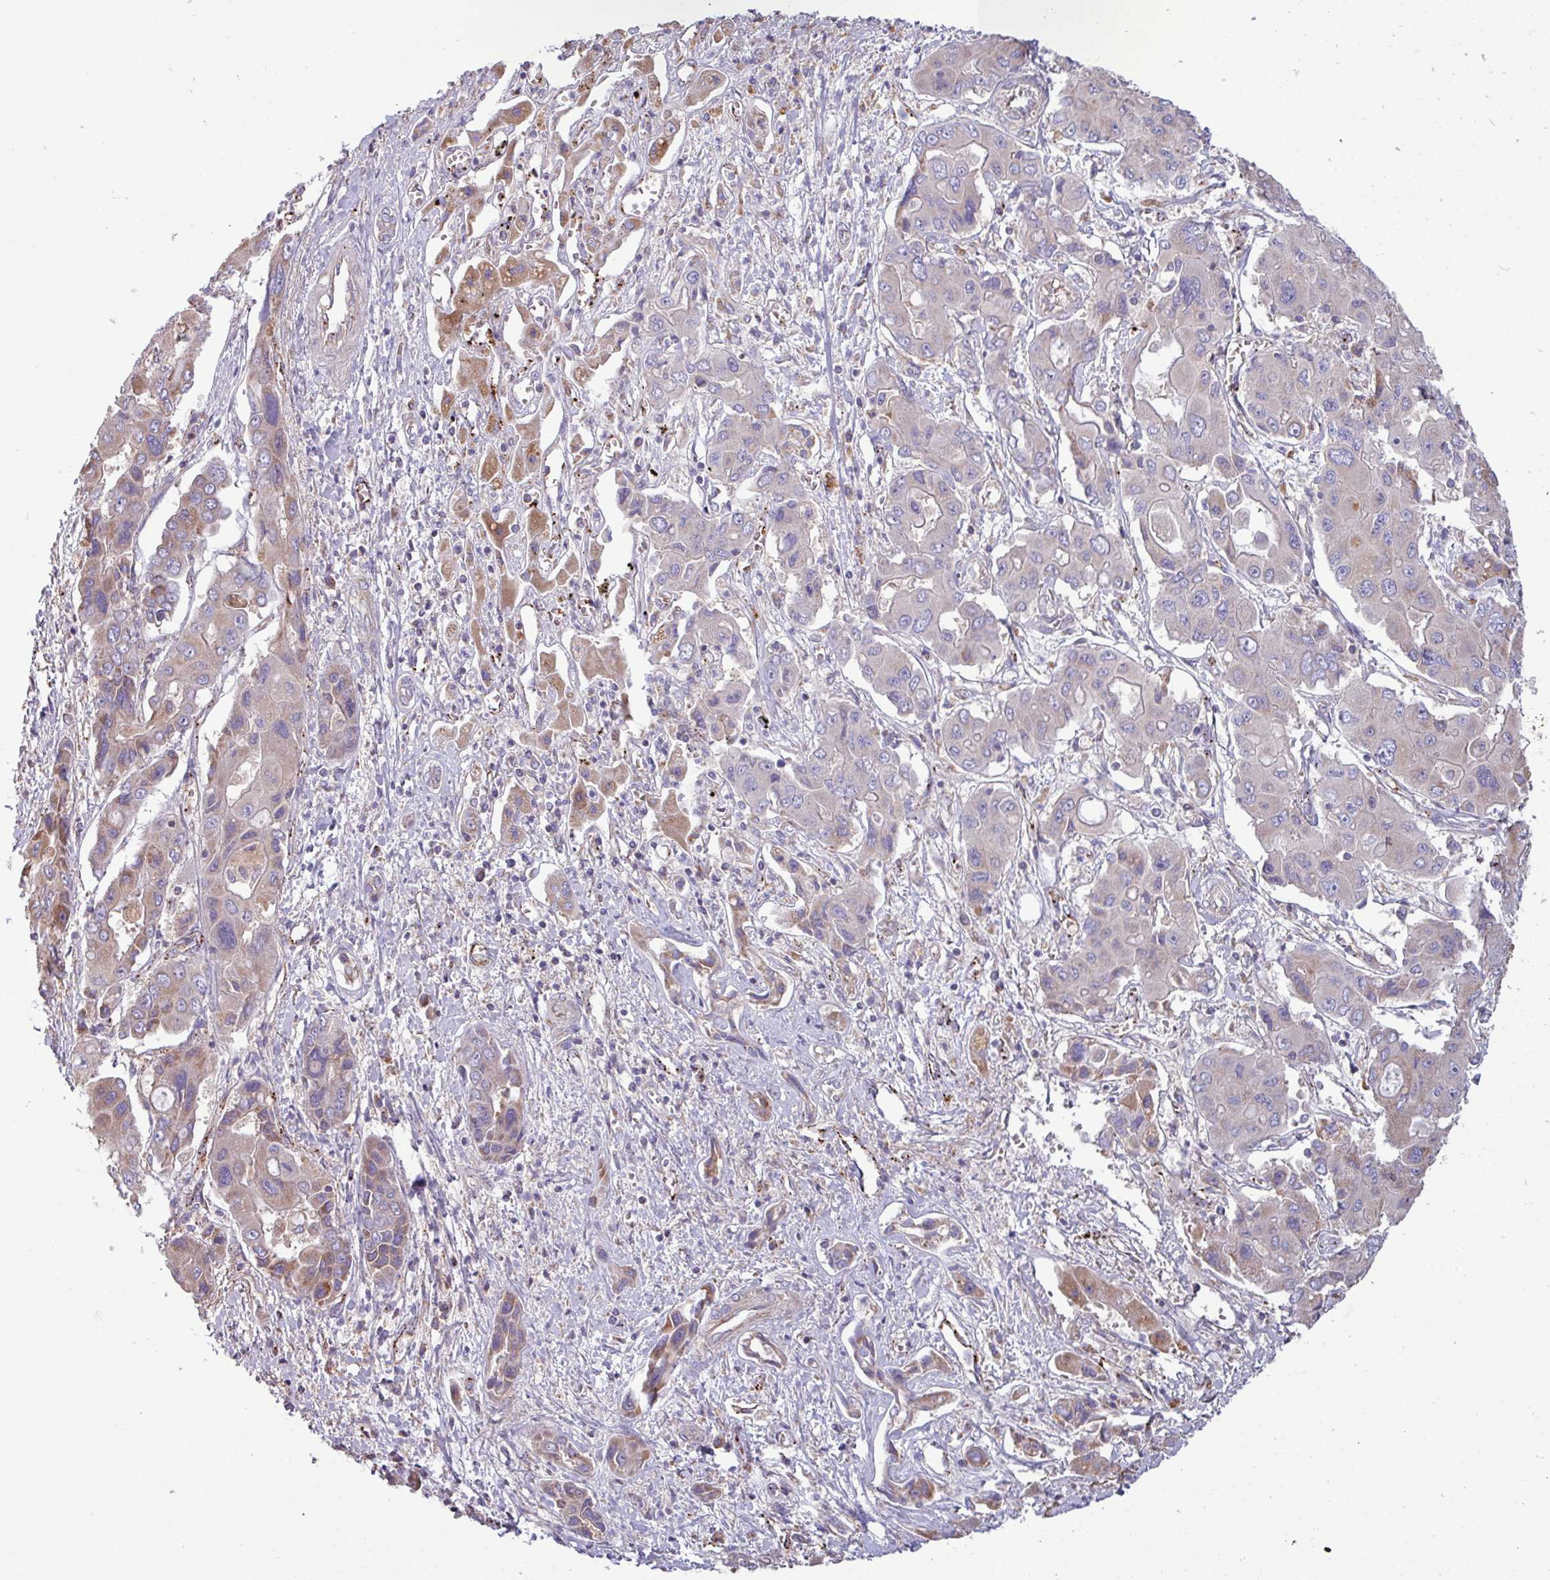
{"staining": {"intensity": "weak", "quantity": "<25%", "location": "cytoplasmic/membranous"}, "tissue": "liver cancer", "cell_type": "Tumor cells", "image_type": "cancer", "snomed": [{"axis": "morphology", "description": "Cholangiocarcinoma"}, {"axis": "topography", "description": "Liver"}], "caption": "The image demonstrates no significant staining in tumor cells of cholangiocarcinoma (liver).", "gene": "PPM1J", "patient": {"sex": "male", "age": 67}}